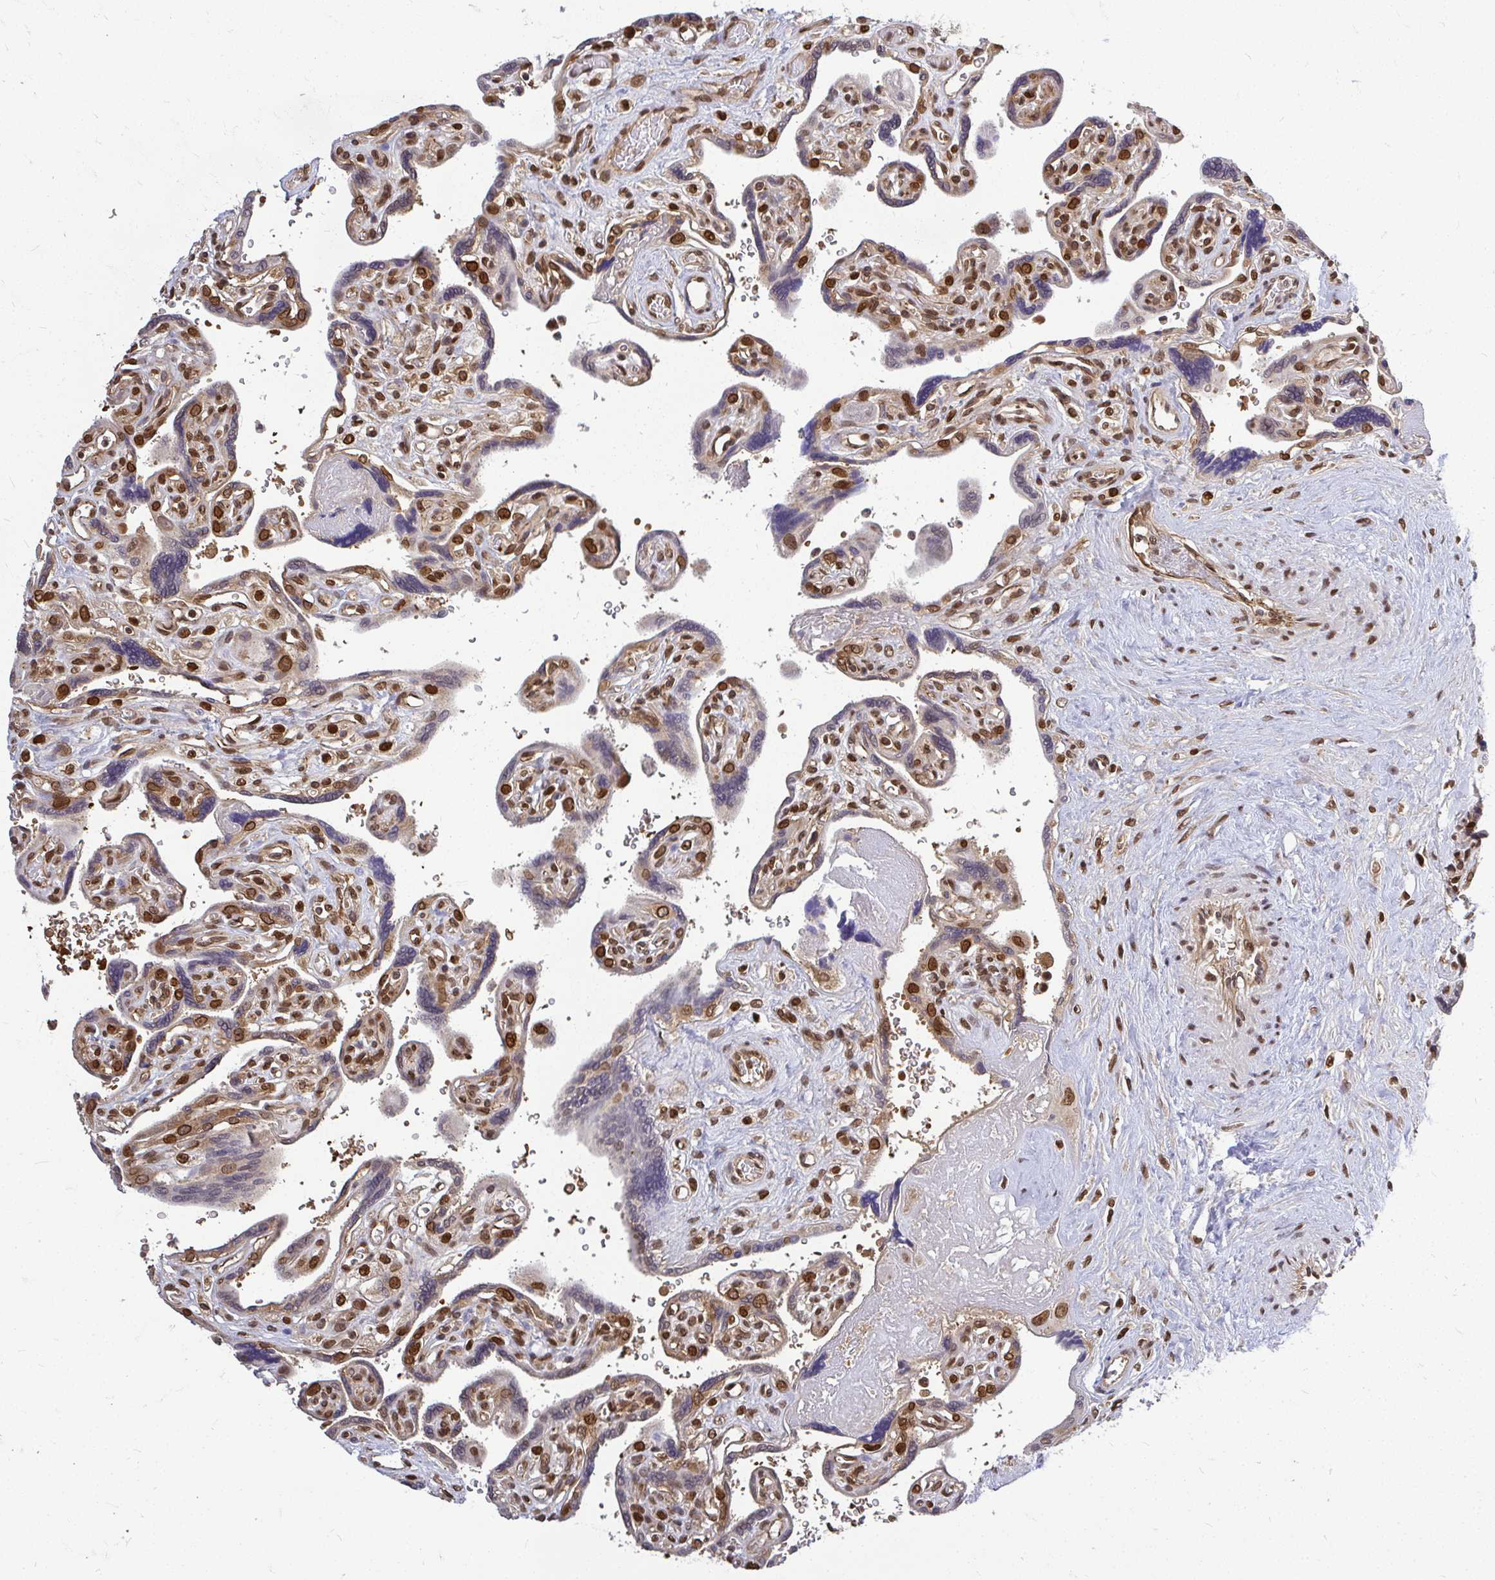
{"staining": {"intensity": "strong", "quantity": ">75%", "location": "cytoplasmic/membranous,nuclear"}, "tissue": "placenta", "cell_type": "Decidual cells", "image_type": "normal", "snomed": [{"axis": "morphology", "description": "Normal tissue, NOS"}, {"axis": "topography", "description": "Placenta"}], "caption": "Protein expression analysis of unremarkable placenta exhibits strong cytoplasmic/membranous,nuclear staining in about >75% of decidual cells.", "gene": "XPO1", "patient": {"sex": "female", "age": 39}}